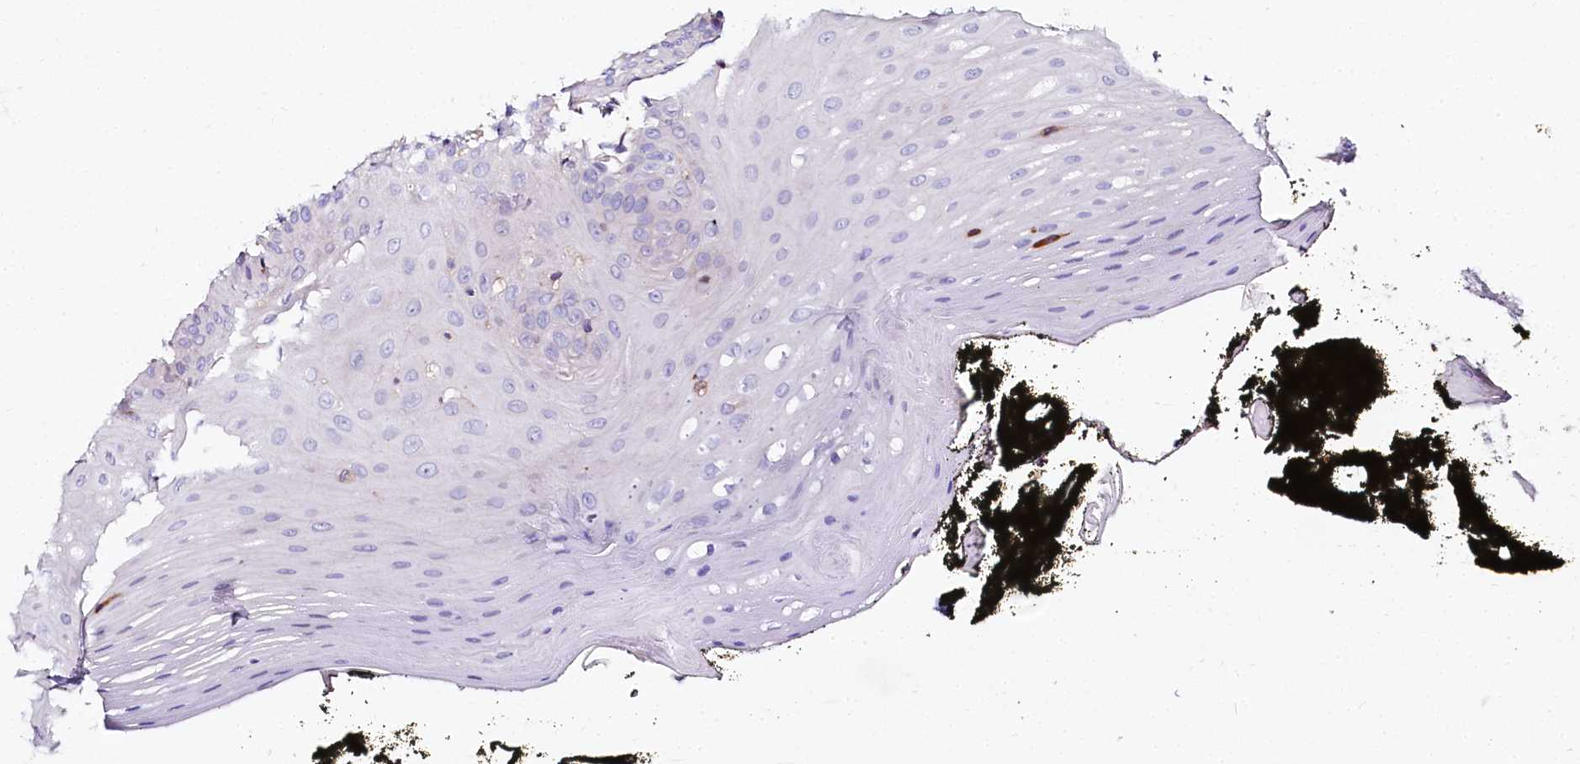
{"staining": {"intensity": "negative", "quantity": "none", "location": "none"}, "tissue": "oral mucosa", "cell_type": "Squamous epithelial cells", "image_type": "normal", "snomed": [{"axis": "morphology", "description": "Normal tissue, NOS"}, {"axis": "topography", "description": "Oral tissue"}], "caption": "This is a photomicrograph of IHC staining of benign oral mucosa, which shows no positivity in squamous epithelial cells.", "gene": "FCHSD2", "patient": {"sex": "male", "age": 74}}